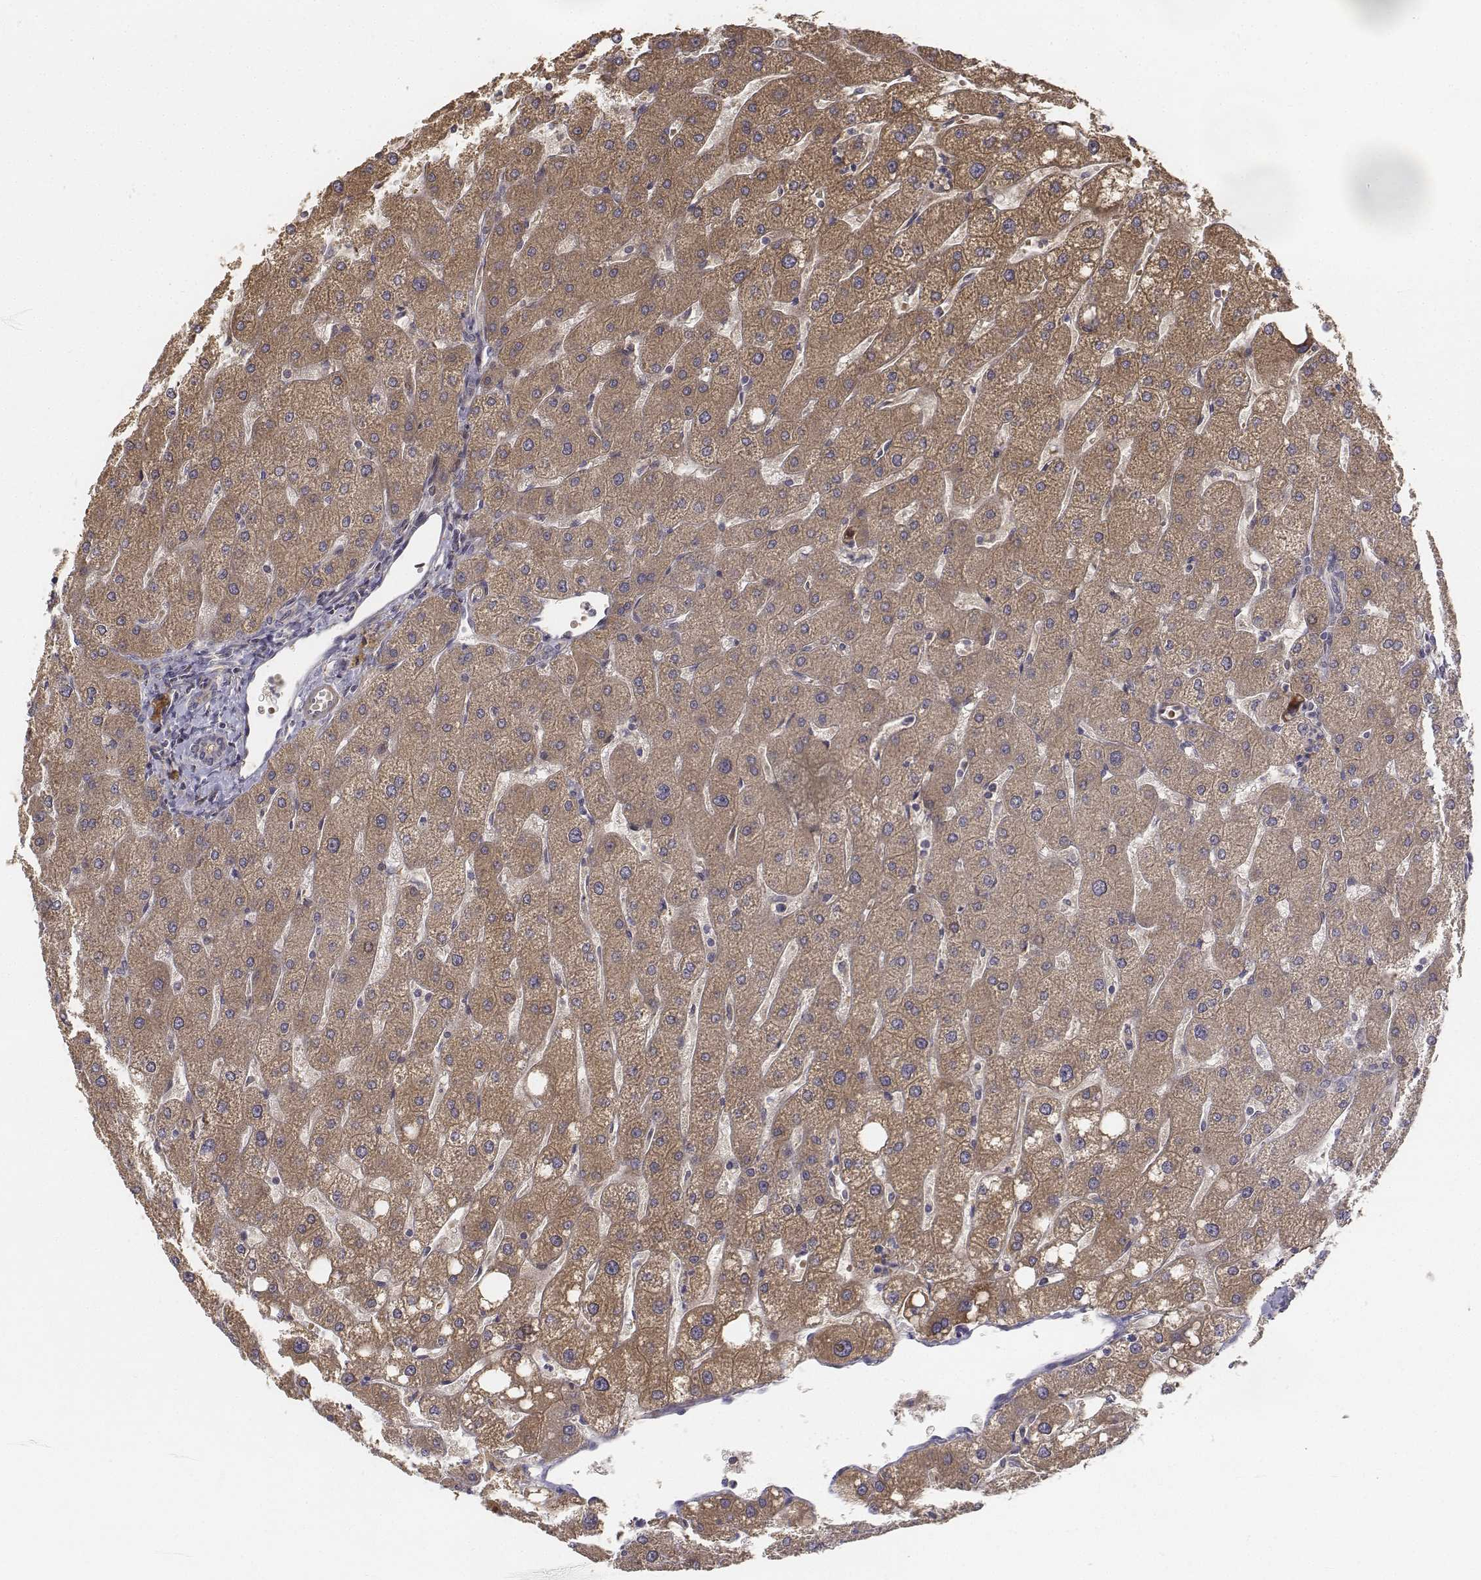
{"staining": {"intensity": "weak", "quantity": "25%-75%", "location": "cytoplasmic/membranous"}, "tissue": "liver", "cell_type": "Cholangiocytes", "image_type": "normal", "snomed": [{"axis": "morphology", "description": "Normal tissue, NOS"}, {"axis": "topography", "description": "Liver"}], "caption": "Approximately 25%-75% of cholangiocytes in benign human liver show weak cytoplasmic/membranous protein staining as visualized by brown immunohistochemical staining.", "gene": "FBXO21", "patient": {"sex": "male", "age": 67}}